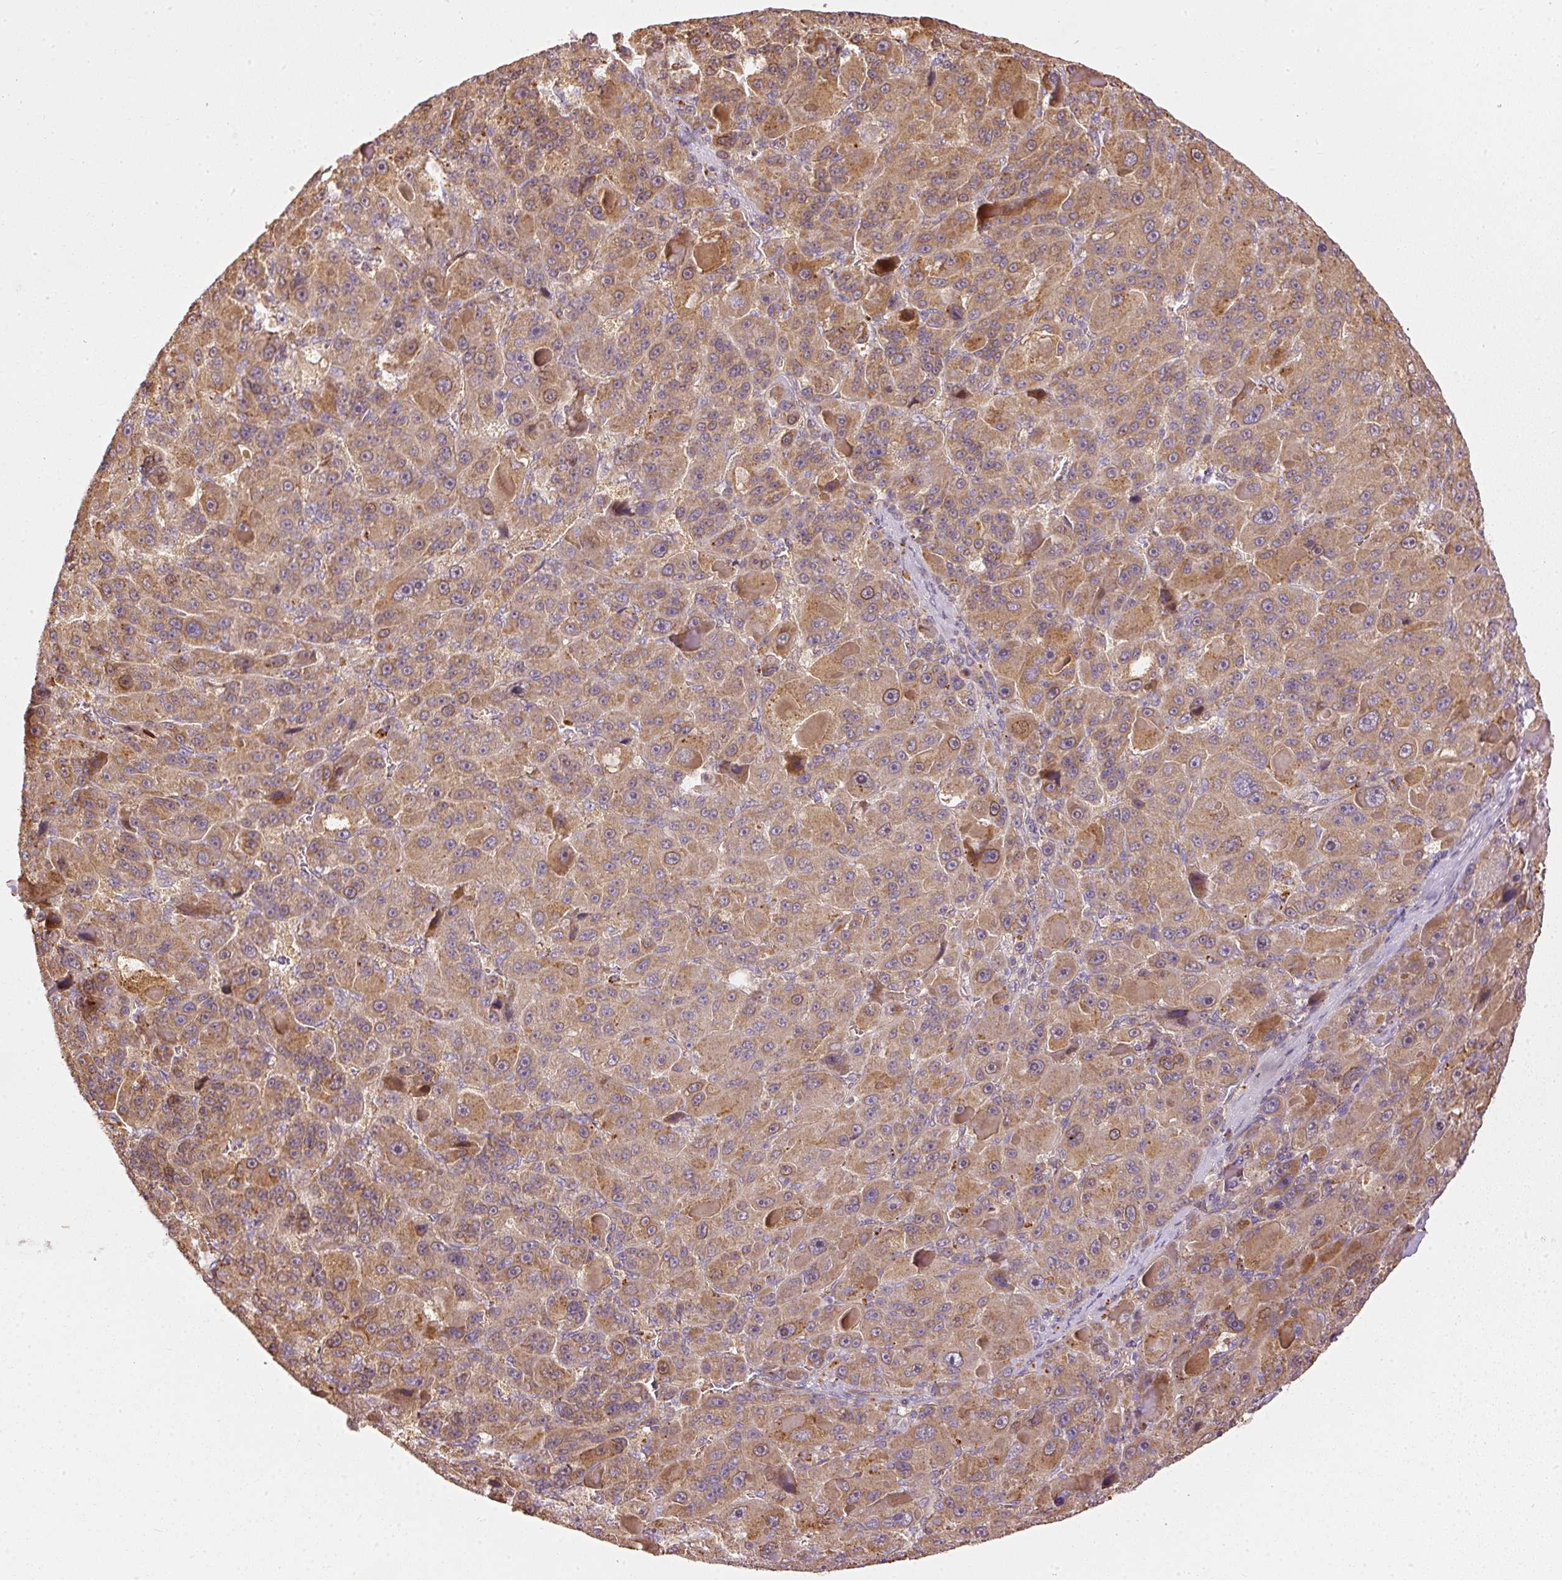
{"staining": {"intensity": "moderate", "quantity": ">75%", "location": "cytoplasmic/membranous"}, "tissue": "liver cancer", "cell_type": "Tumor cells", "image_type": "cancer", "snomed": [{"axis": "morphology", "description": "Carcinoma, Hepatocellular, NOS"}, {"axis": "topography", "description": "Liver"}], "caption": "Liver hepatocellular carcinoma stained with a protein marker shows moderate staining in tumor cells.", "gene": "MTHFD1L", "patient": {"sex": "male", "age": 76}}